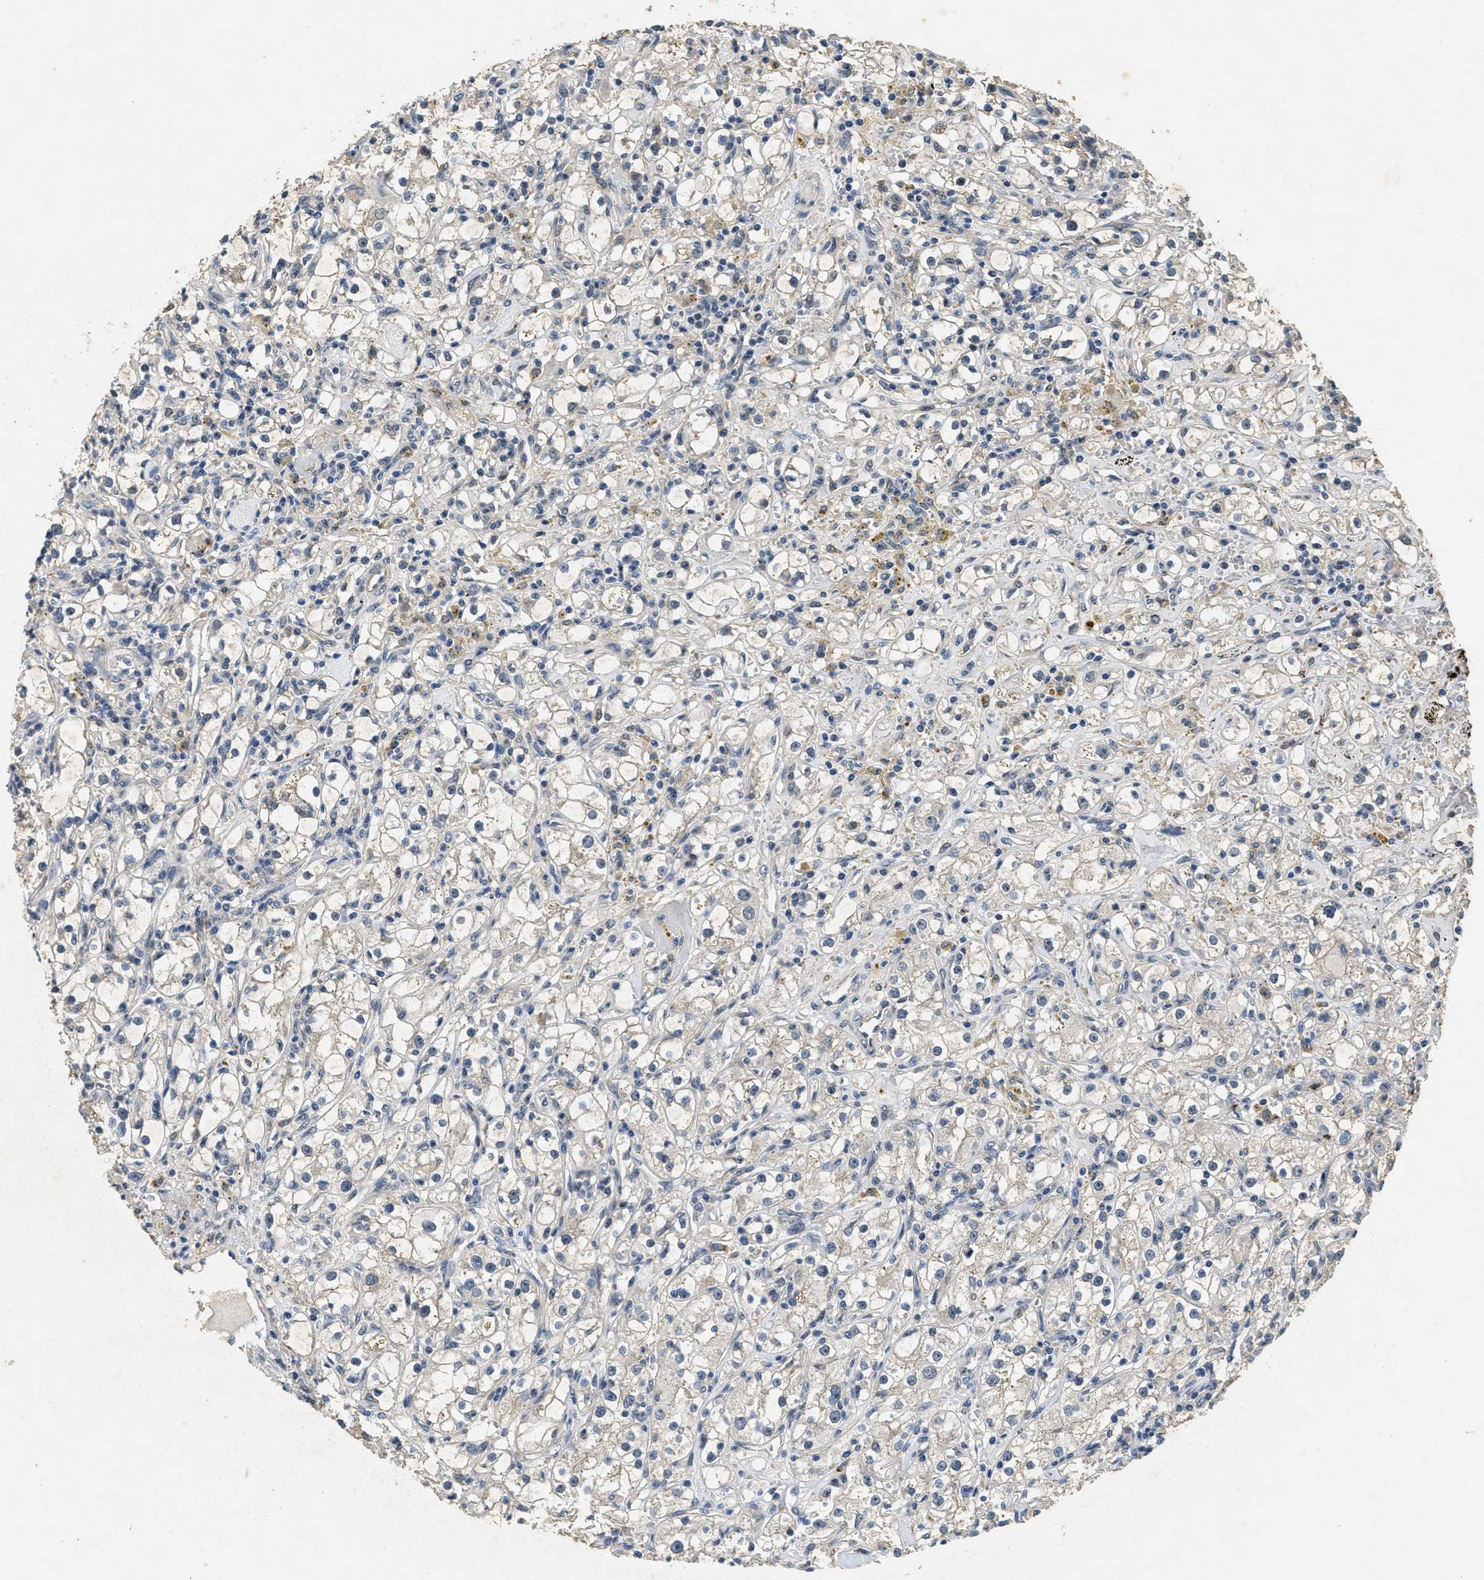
{"staining": {"intensity": "negative", "quantity": "none", "location": "none"}, "tissue": "renal cancer", "cell_type": "Tumor cells", "image_type": "cancer", "snomed": [{"axis": "morphology", "description": "Adenocarcinoma, NOS"}, {"axis": "topography", "description": "Kidney"}], "caption": "Tumor cells are negative for protein expression in human renal adenocarcinoma.", "gene": "PAPOLG", "patient": {"sex": "male", "age": 56}}